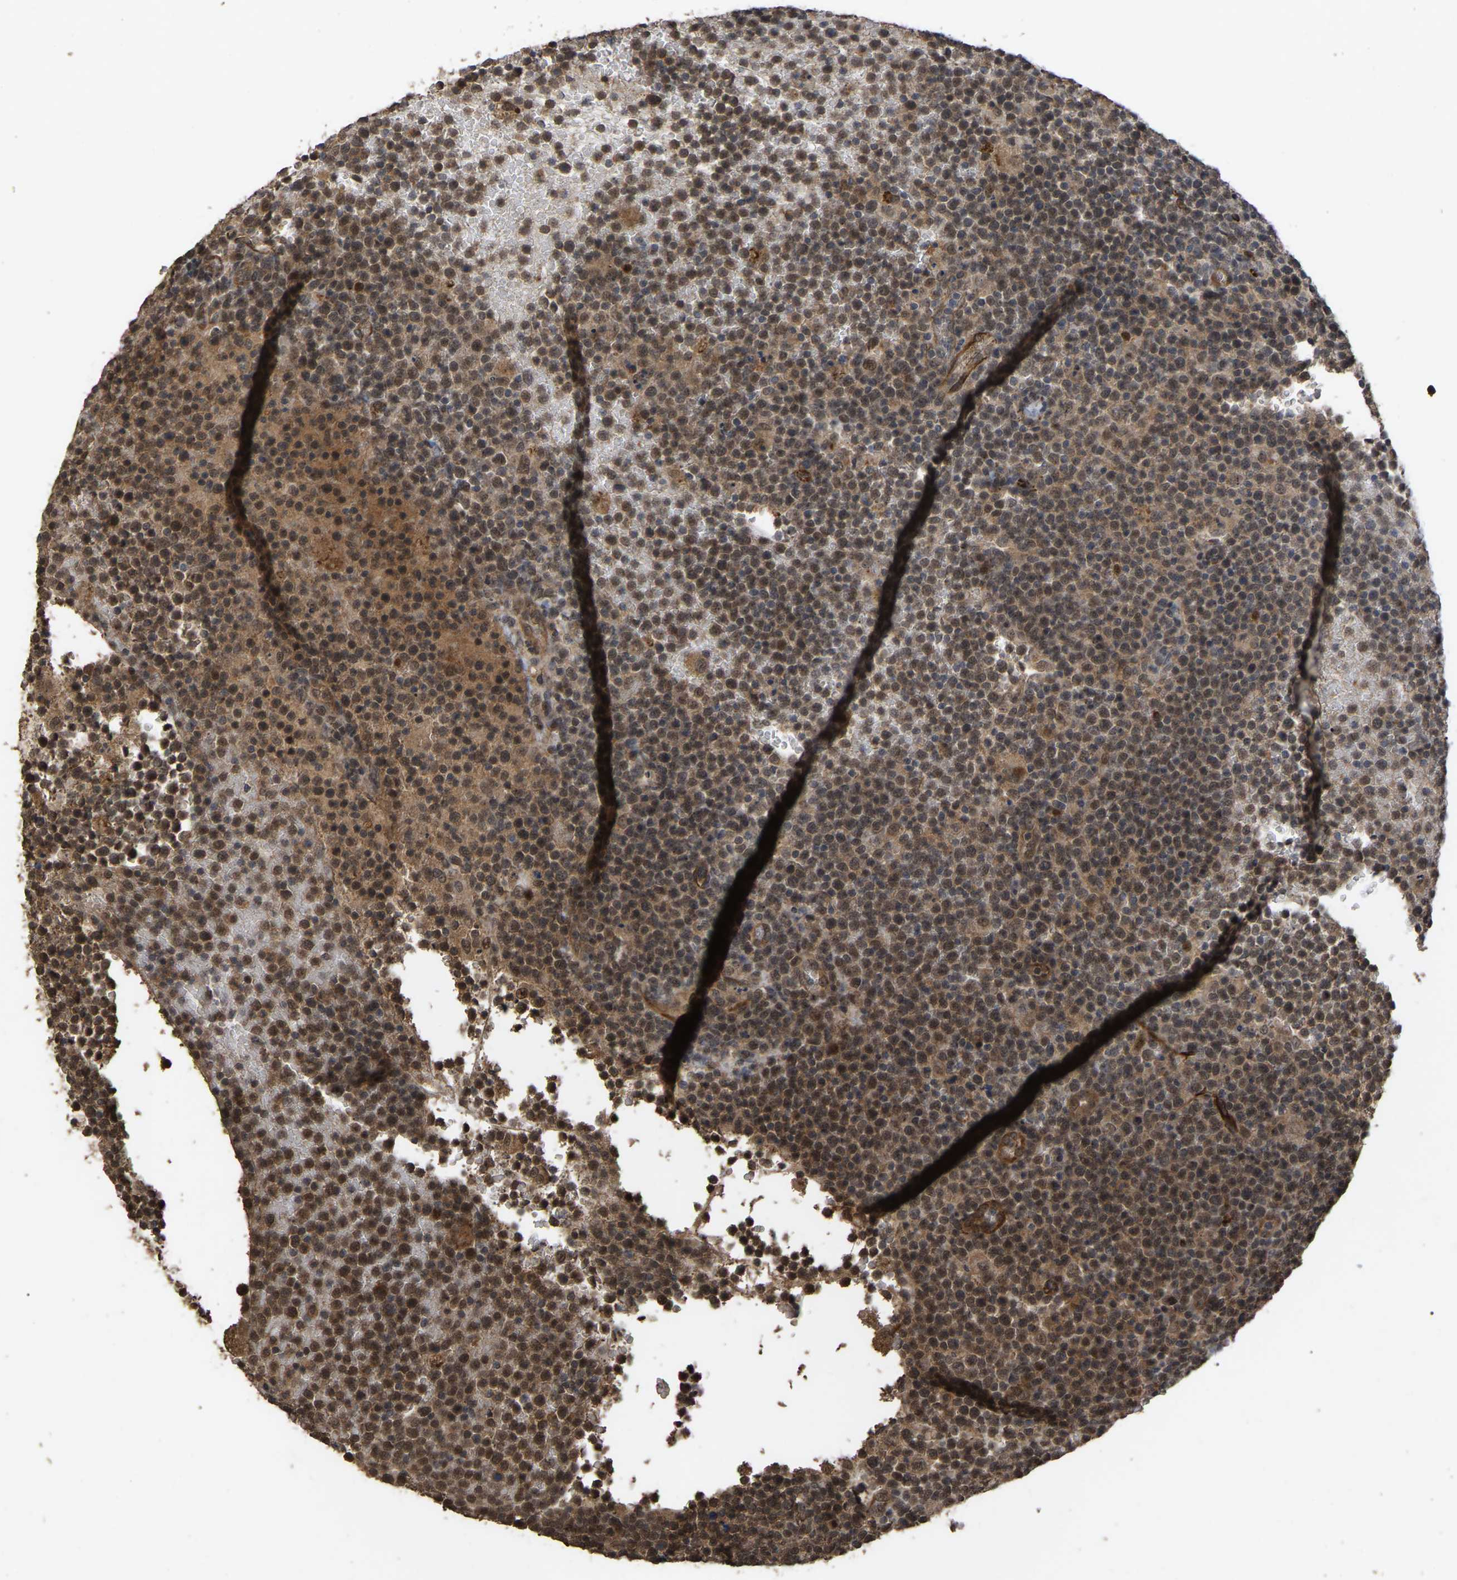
{"staining": {"intensity": "moderate", "quantity": ">75%", "location": "cytoplasmic/membranous,nuclear"}, "tissue": "lymphoma", "cell_type": "Tumor cells", "image_type": "cancer", "snomed": [{"axis": "morphology", "description": "Malignant lymphoma, non-Hodgkin's type, High grade"}, {"axis": "topography", "description": "Lymph node"}], "caption": "Brown immunohistochemical staining in malignant lymphoma, non-Hodgkin's type (high-grade) displays moderate cytoplasmic/membranous and nuclear expression in about >75% of tumor cells. (DAB IHC, brown staining for protein, blue staining for nuclei).", "gene": "FAM161B", "patient": {"sex": "male", "age": 61}}